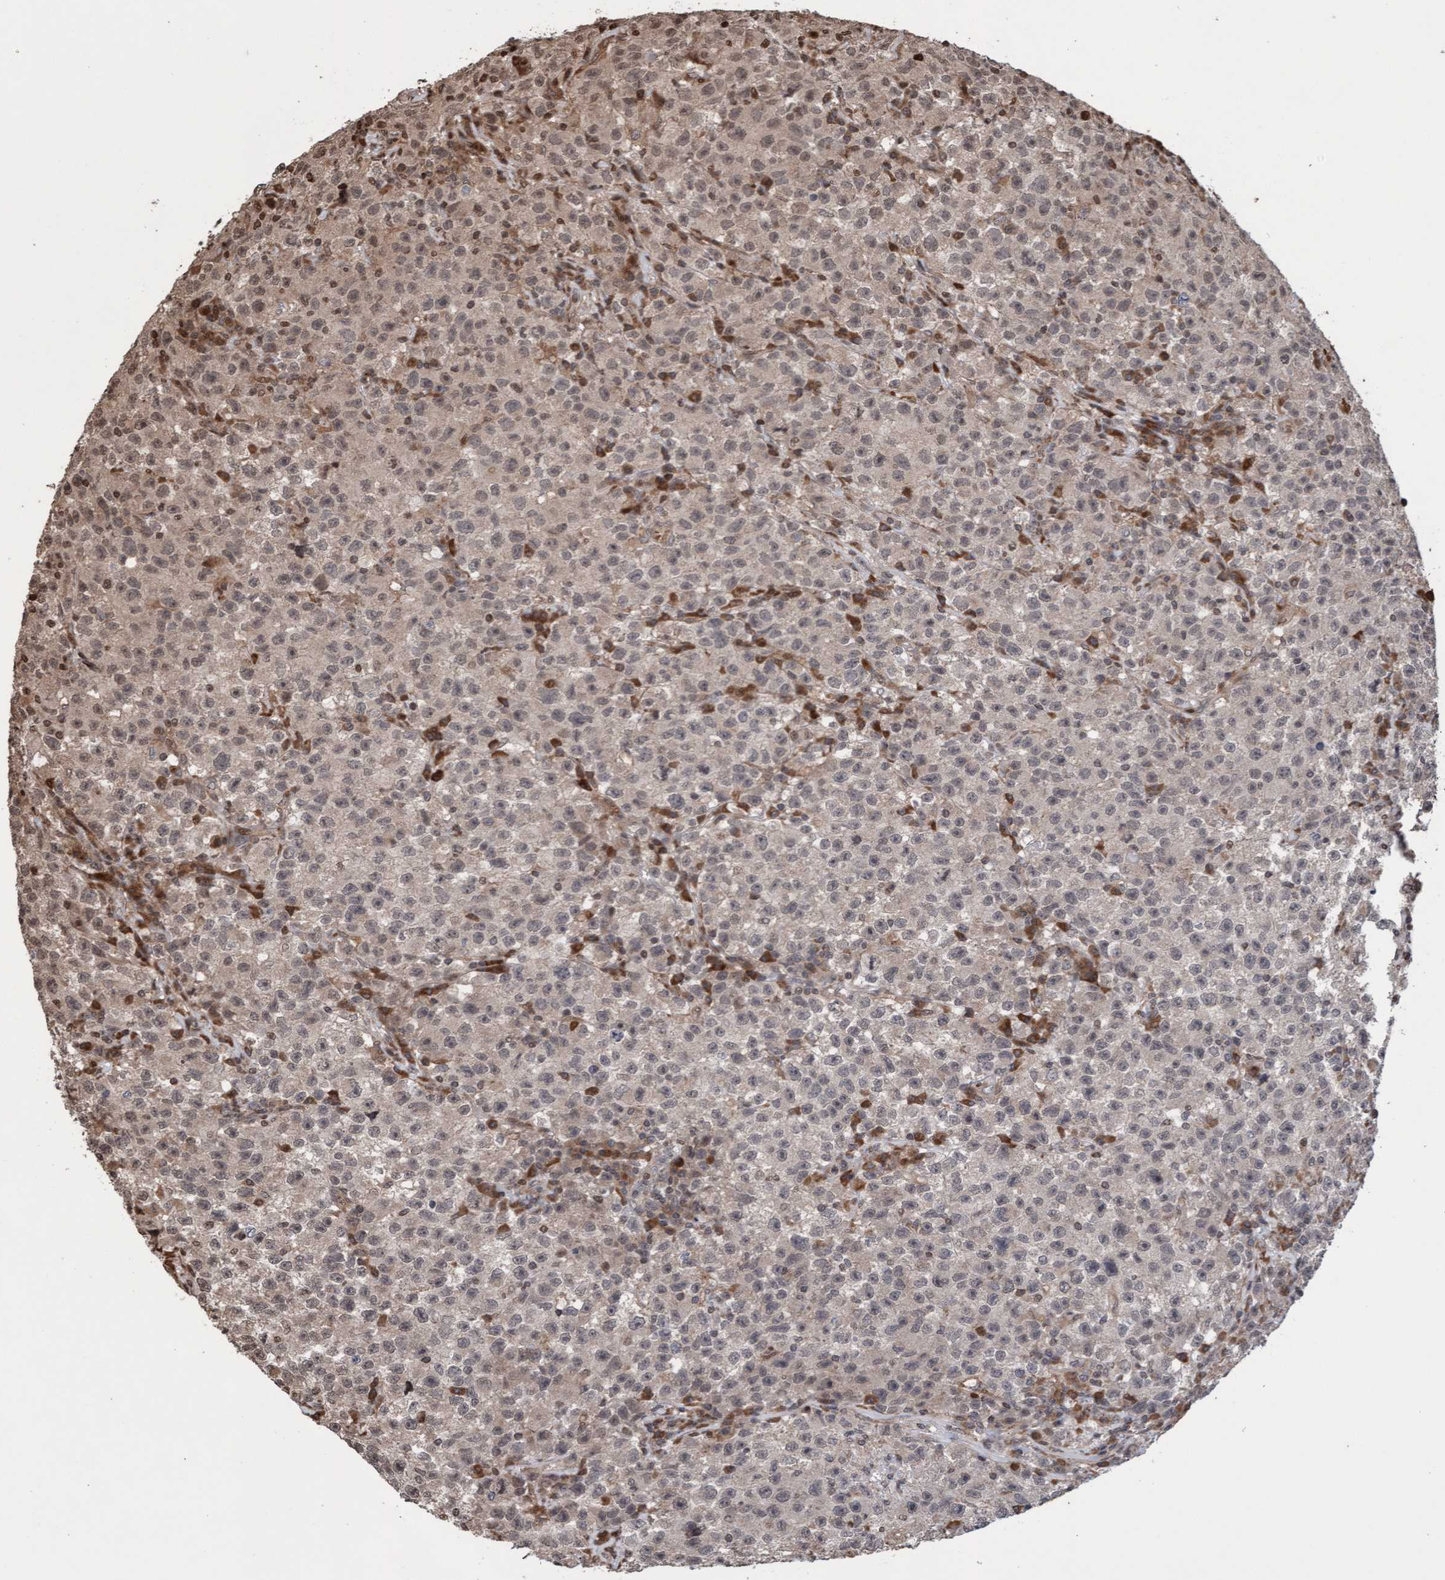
{"staining": {"intensity": "weak", "quantity": "<25%", "location": "cytoplasmic/membranous"}, "tissue": "testis cancer", "cell_type": "Tumor cells", "image_type": "cancer", "snomed": [{"axis": "morphology", "description": "Seminoma, NOS"}, {"axis": "topography", "description": "Testis"}], "caption": "Image shows no protein staining in tumor cells of testis seminoma tissue.", "gene": "PECR", "patient": {"sex": "male", "age": 22}}